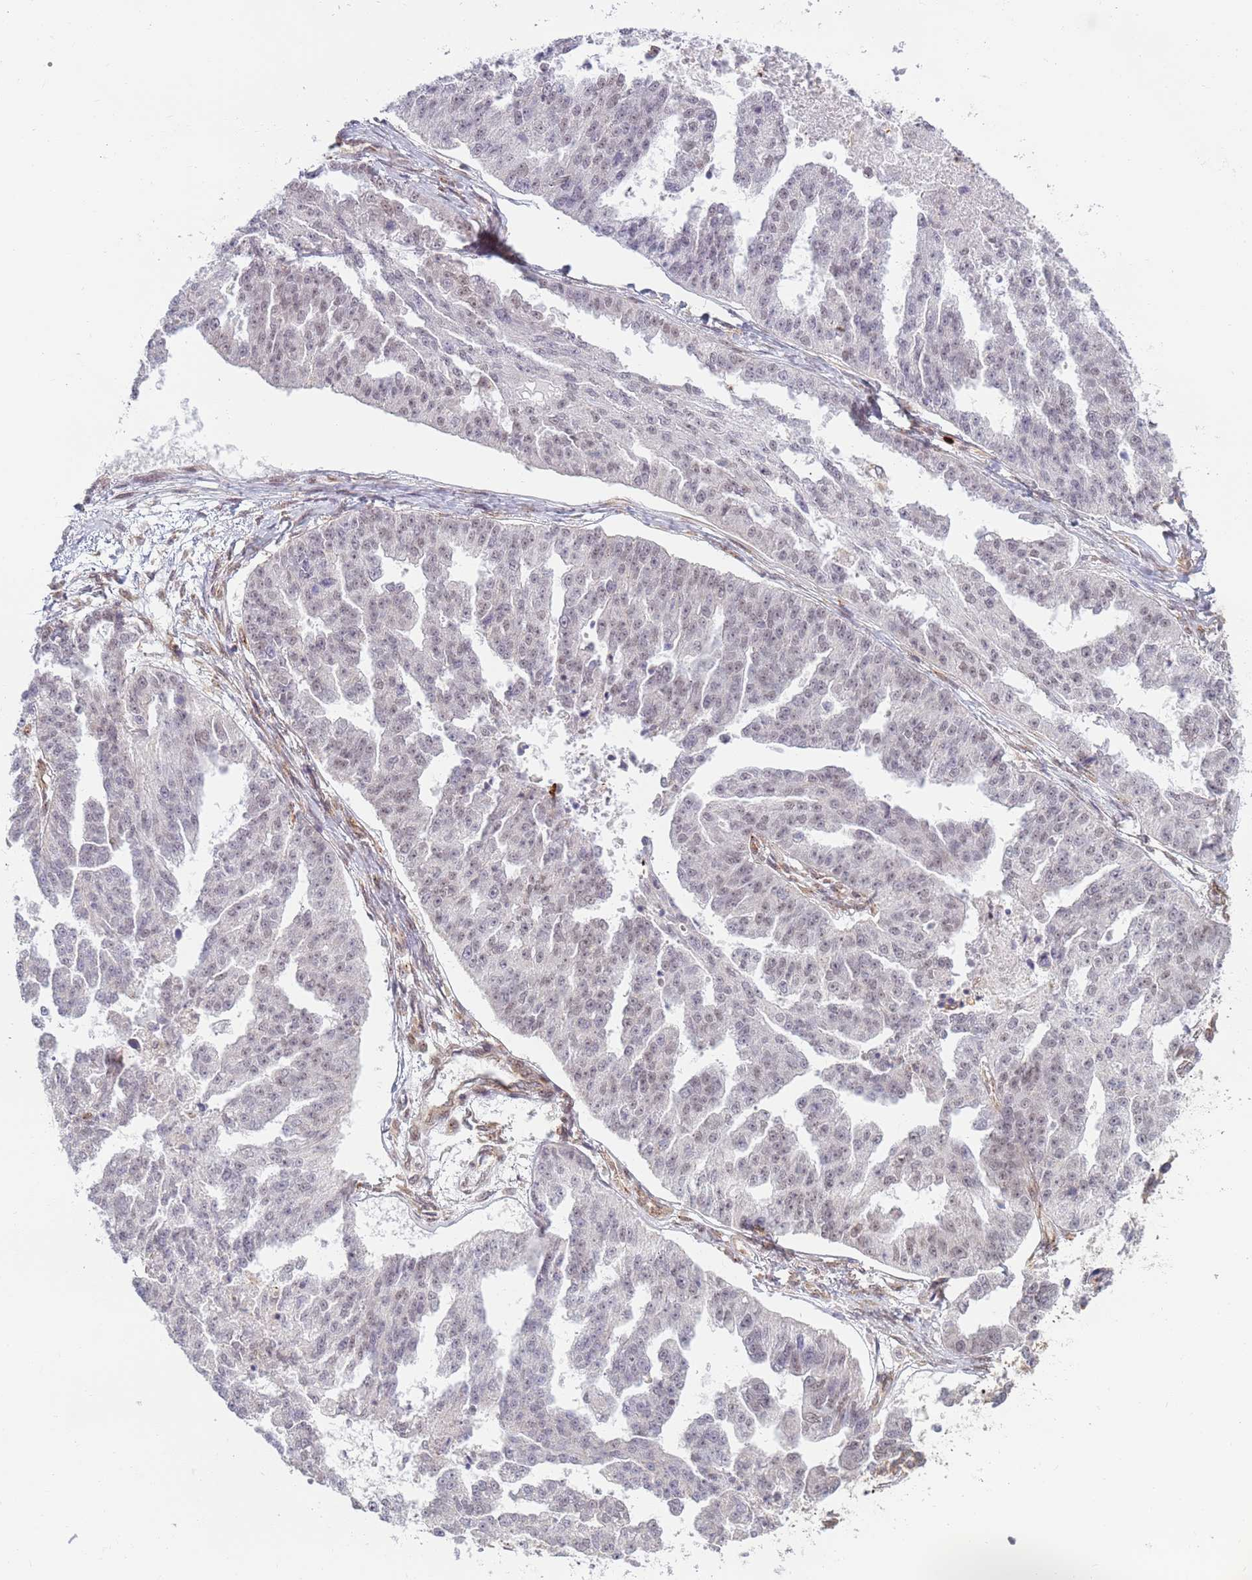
{"staining": {"intensity": "weak", "quantity": "25%-75%", "location": "nuclear"}, "tissue": "ovarian cancer", "cell_type": "Tumor cells", "image_type": "cancer", "snomed": [{"axis": "morphology", "description": "Cystadenocarcinoma, serous, NOS"}, {"axis": "topography", "description": "Ovary"}], "caption": "Human ovarian cancer stained for a protein (brown) reveals weak nuclear positive positivity in about 25%-75% of tumor cells.", "gene": "CEP170", "patient": {"sex": "female", "age": 58}}